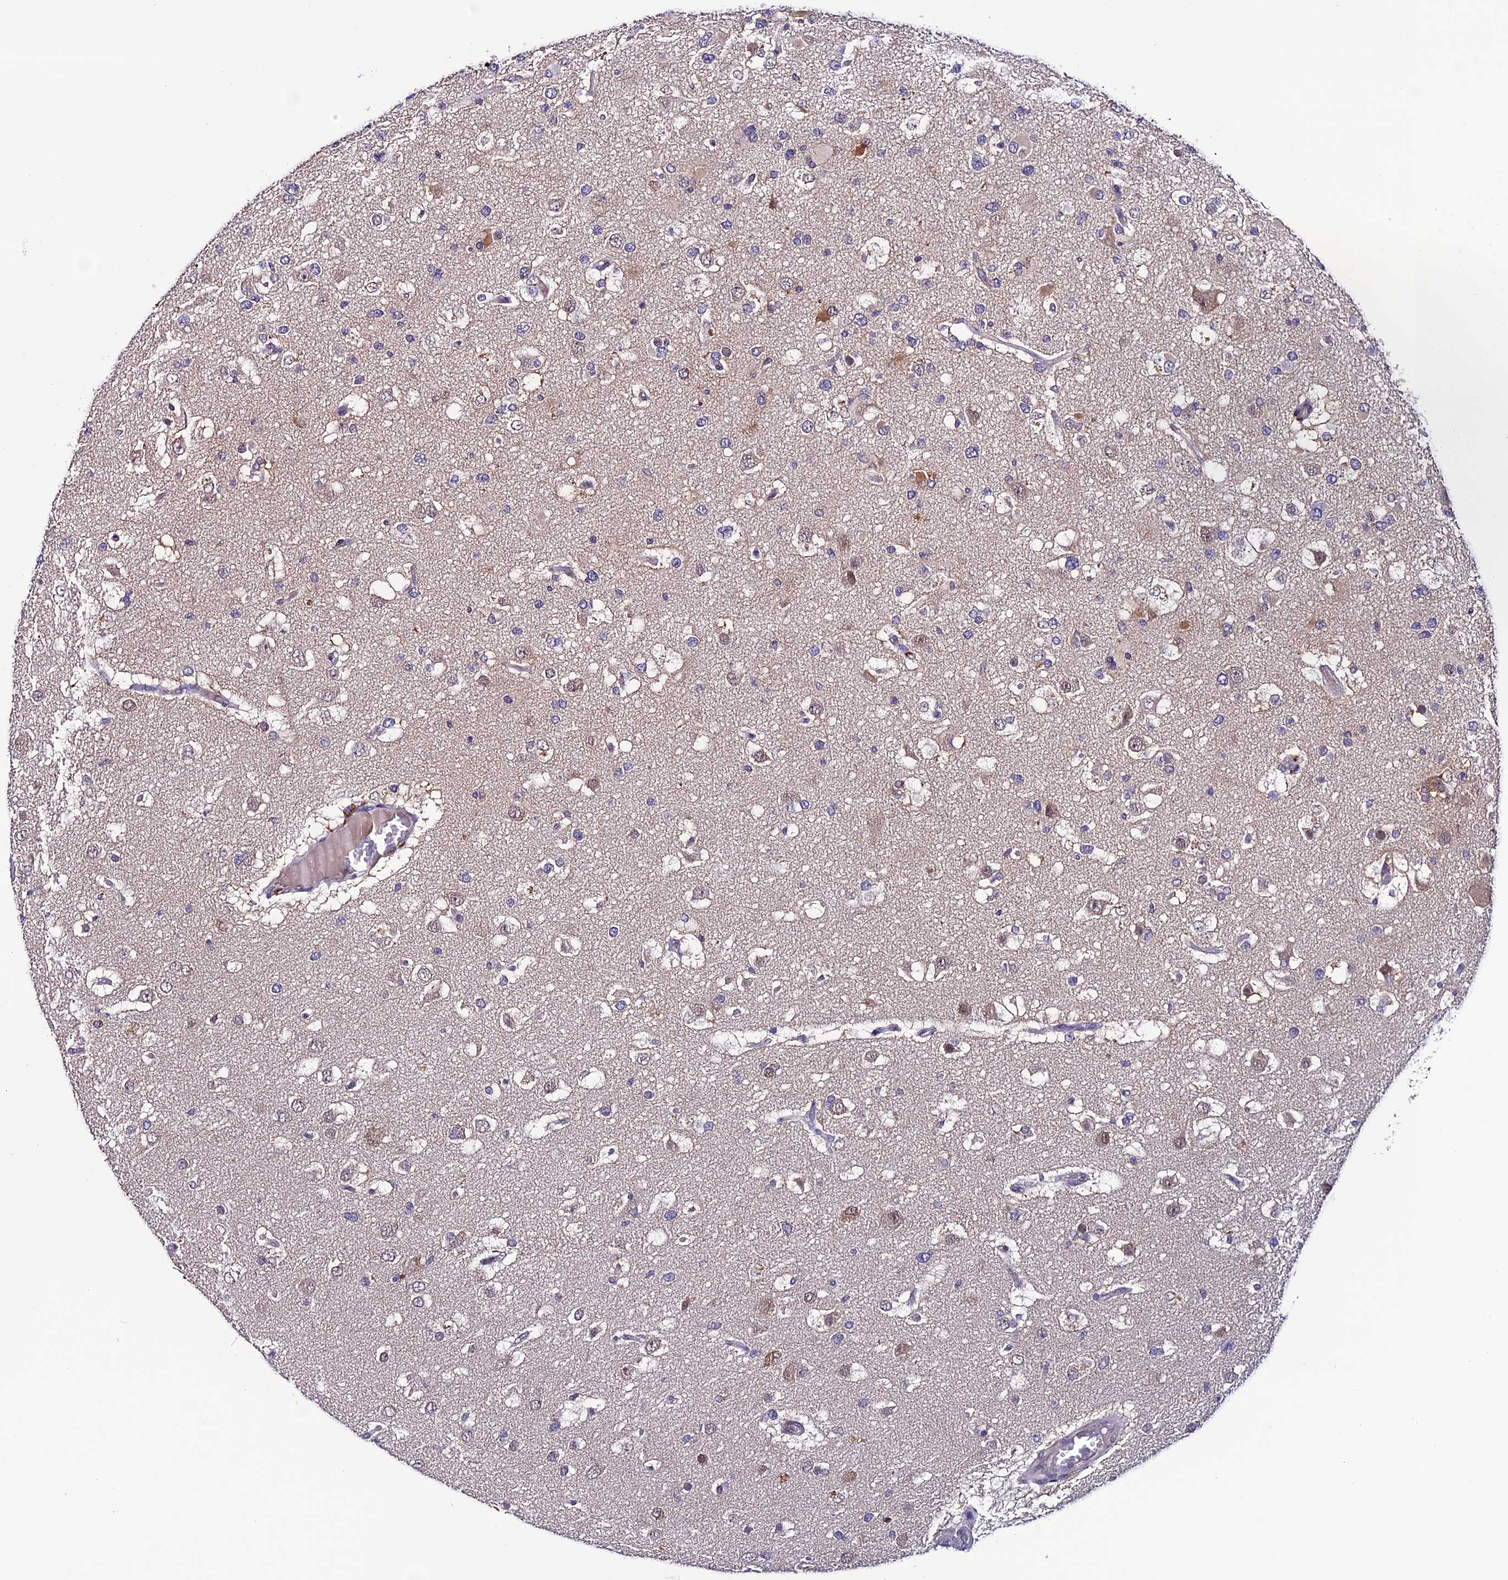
{"staining": {"intensity": "moderate", "quantity": "<25%", "location": "cytoplasmic/membranous"}, "tissue": "glioma", "cell_type": "Tumor cells", "image_type": "cancer", "snomed": [{"axis": "morphology", "description": "Glioma, malignant, High grade"}, {"axis": "topography", "description": "Brain"}], "caption": "There is low levels of moderate cytoplasmic/membranous expression in tumor cells of glioma, as demonstrated by immunohistochemical staining (brown color).", "gene": "FZD8", "patient": {"sex": "male", "age": 53}}